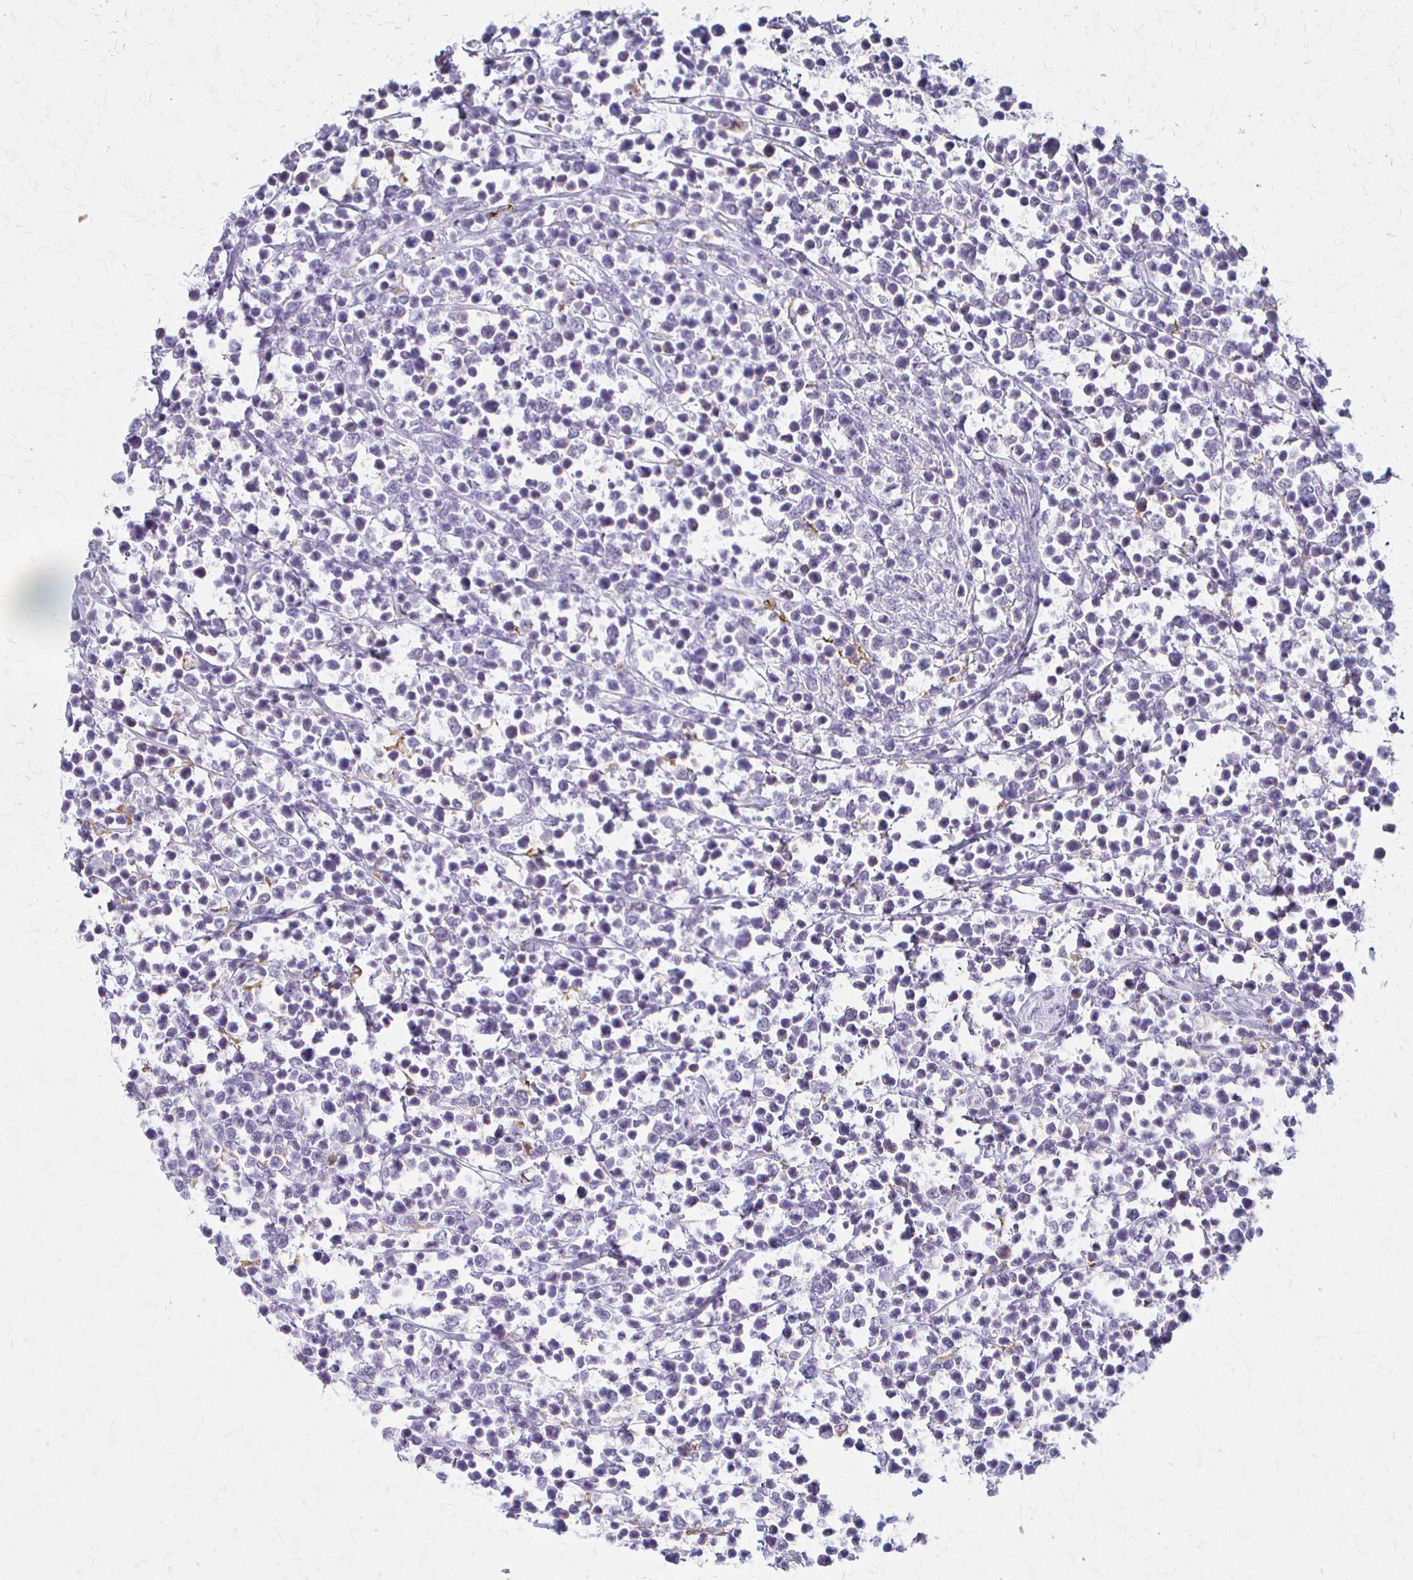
{"staining": {"intensity": "negative", "quantity": "none", "location": "none"}, "tissue": "lymphoma", "cell_type": "Tumor cells", "image_type": "cancer", "snomed": [{"axis": "morphology", "description": "Malignant lymphoma, non-Hodgkin's type, High grade"}, {"axis": "topography", "description": "Soft tissue"}], "caption": "Immunohistochemistry (IHC) photomicrograph of neoplastic tissue: malignant lymphoma, non-Hodgkin's type (high-grade) stained with DAB reveals no significant protein expression in tumor cells. The staining was performed using DAB to visualize the protein expression in brown, while the nuclei were stained in blue with hematoxylin (Magnification: 20x).", "gene": "ACP5", "patient": {"sex": "female", "age": 56}}